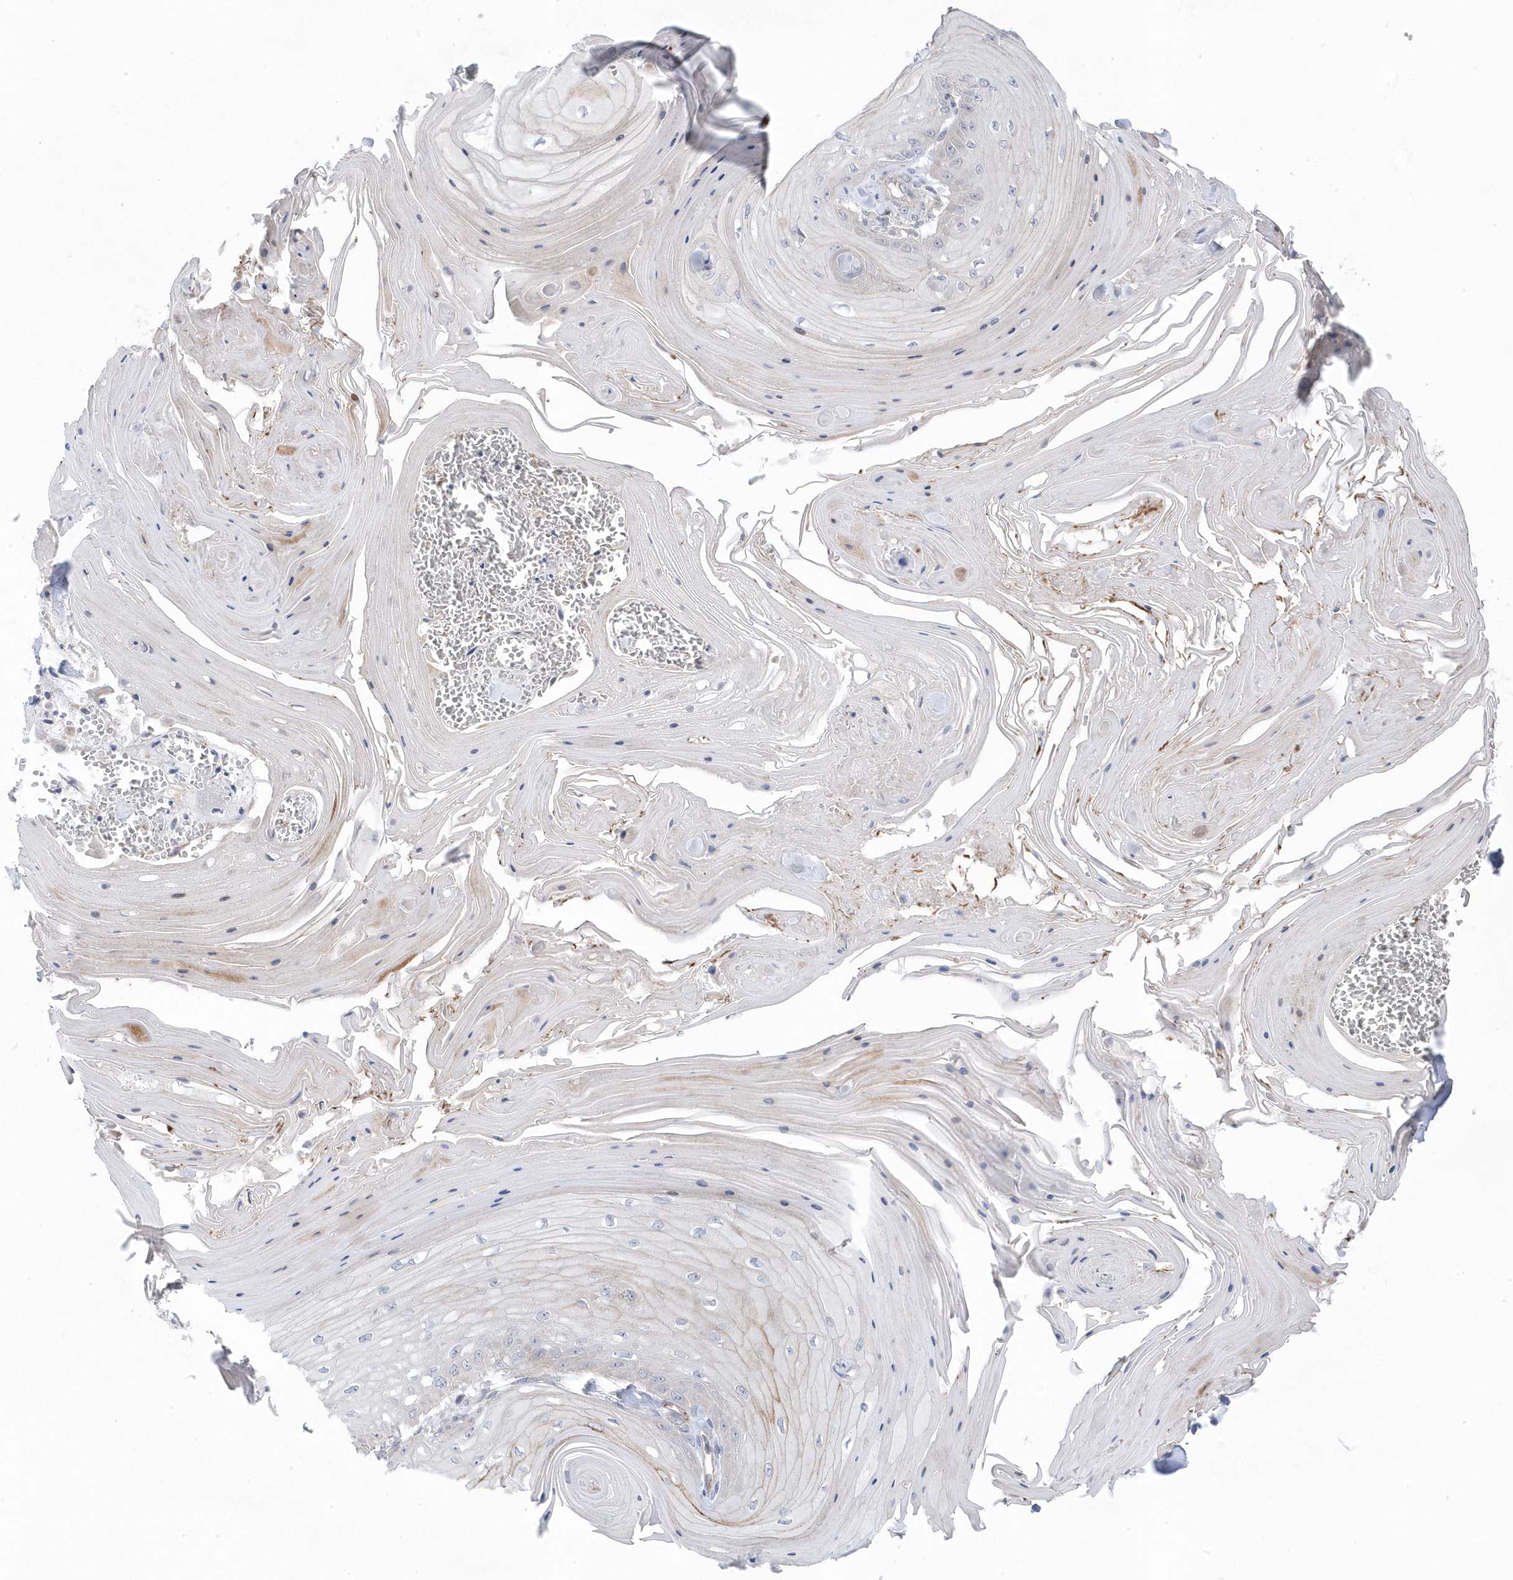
{"staining": {"intensity": "negative", "quantity": "none", "location": "none"}, "tissue": "skin cancer", "cell_type": "Tumor cells", "image_type": "cancer", "snomed": [{"axis": "morphology", "description": "Squamous cell carcinoma, NOS"}, {"axis": "topography", "description": "Skin"}], "caption": "This is an immunohistochemistry image of skin cancer. There is no positivity in tumor cells.", "gene": "ANAPC1", "patient": {"sex": "male", "age": 74}}